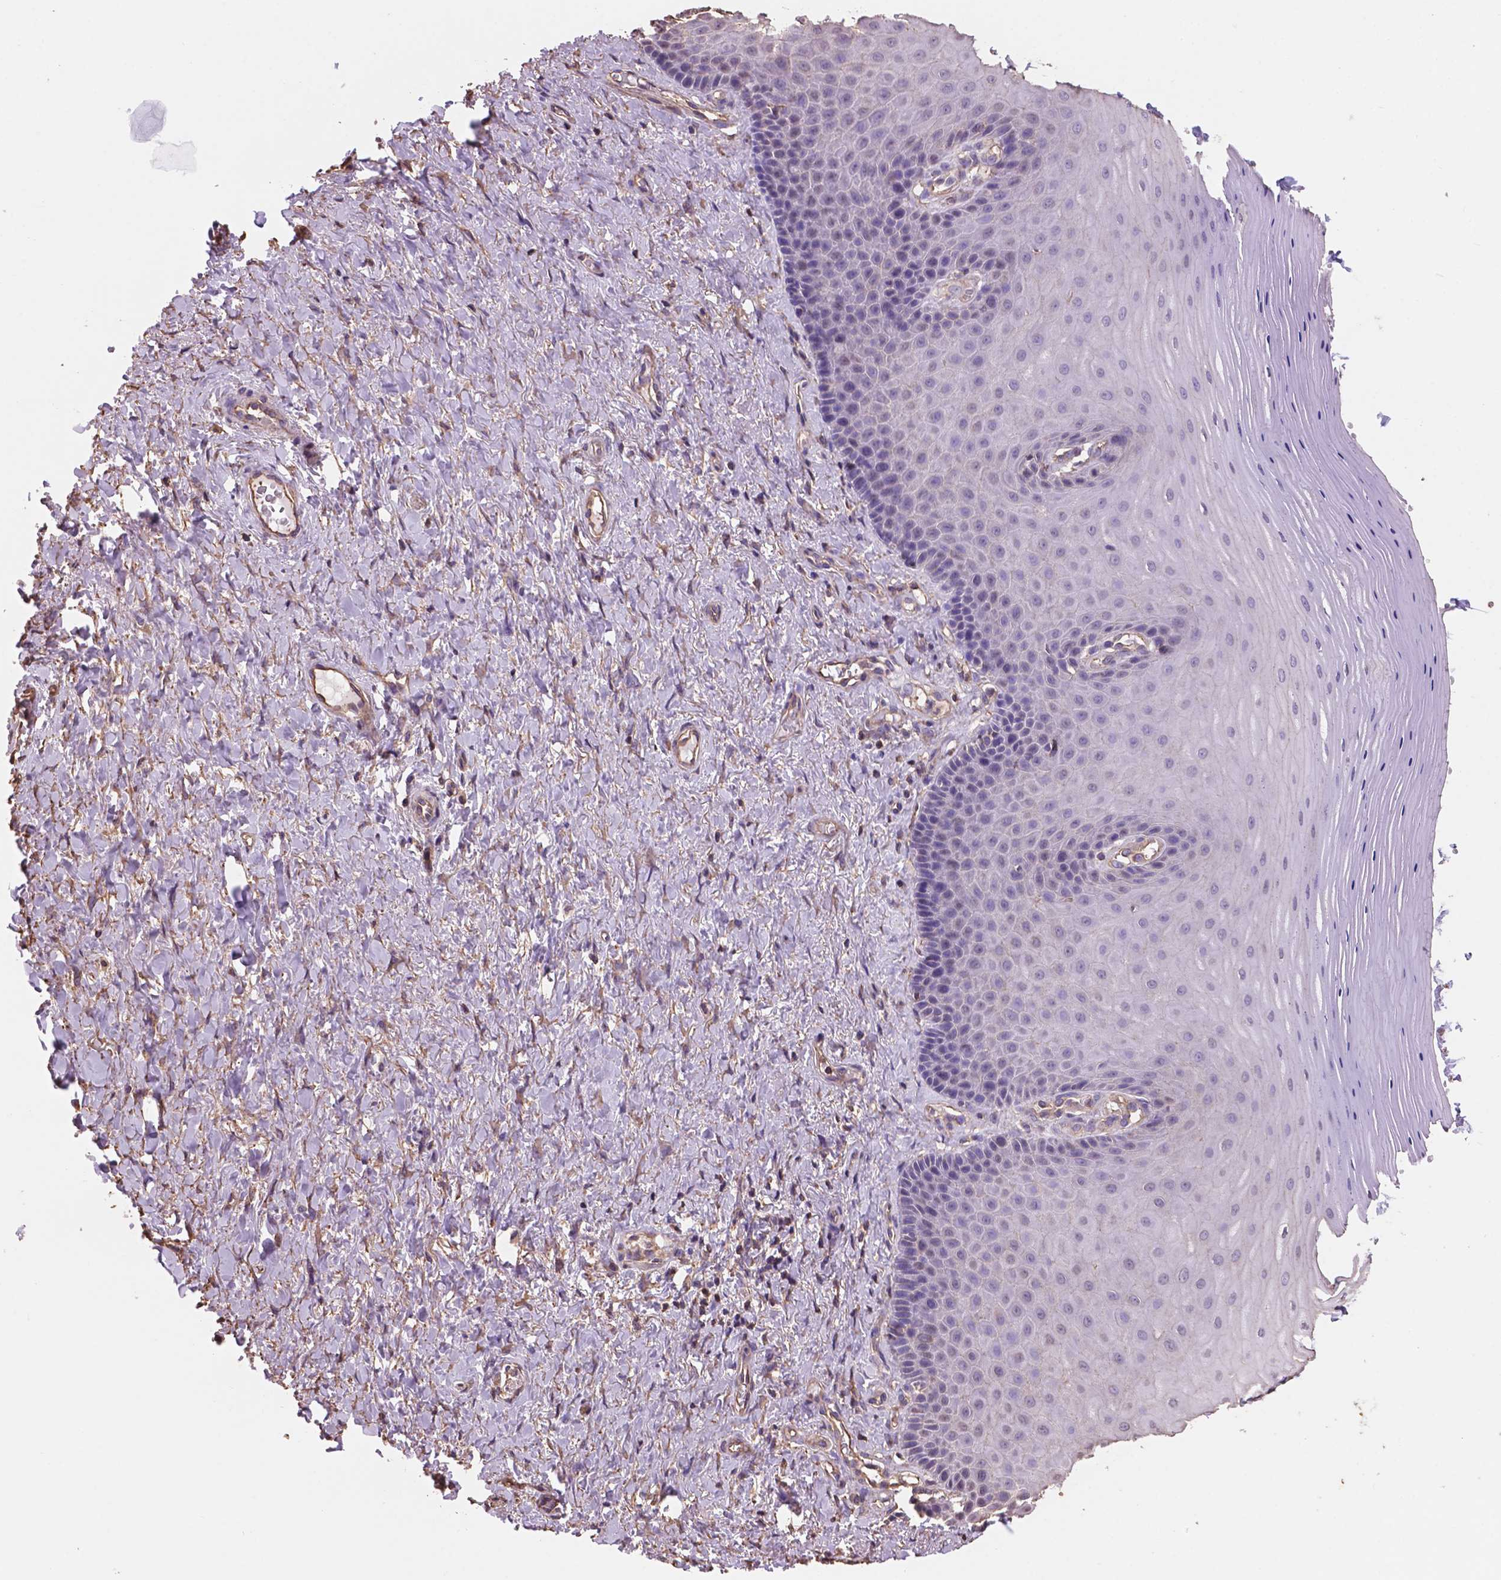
{"staining": {"intensity": "negative", "quantity": "none", "location": "none"}, "tissue": "vagina", "cell_type": "Squamous epithelial cells", "image_type": "normal", "snomed": [{"axis": "morphology", "description": "Normal tissue, NOS"}, {"axis": "topography", "description": "Vagina"}], "caption": "Immunohistochemistry (IHC) micrograph of unremarkable vagina stained for a protein (brown), which shows no expression in squamous epithelial cells. (Stains: DAB (3,3'-diaminobenzidine) immunohistochemistry (IHC) with hematoxylin counter stain, Microscopy: brightfield microscopy at high magnification).", "gene": "NIPA2", "patient": {"sex": "female", "age": 83}}